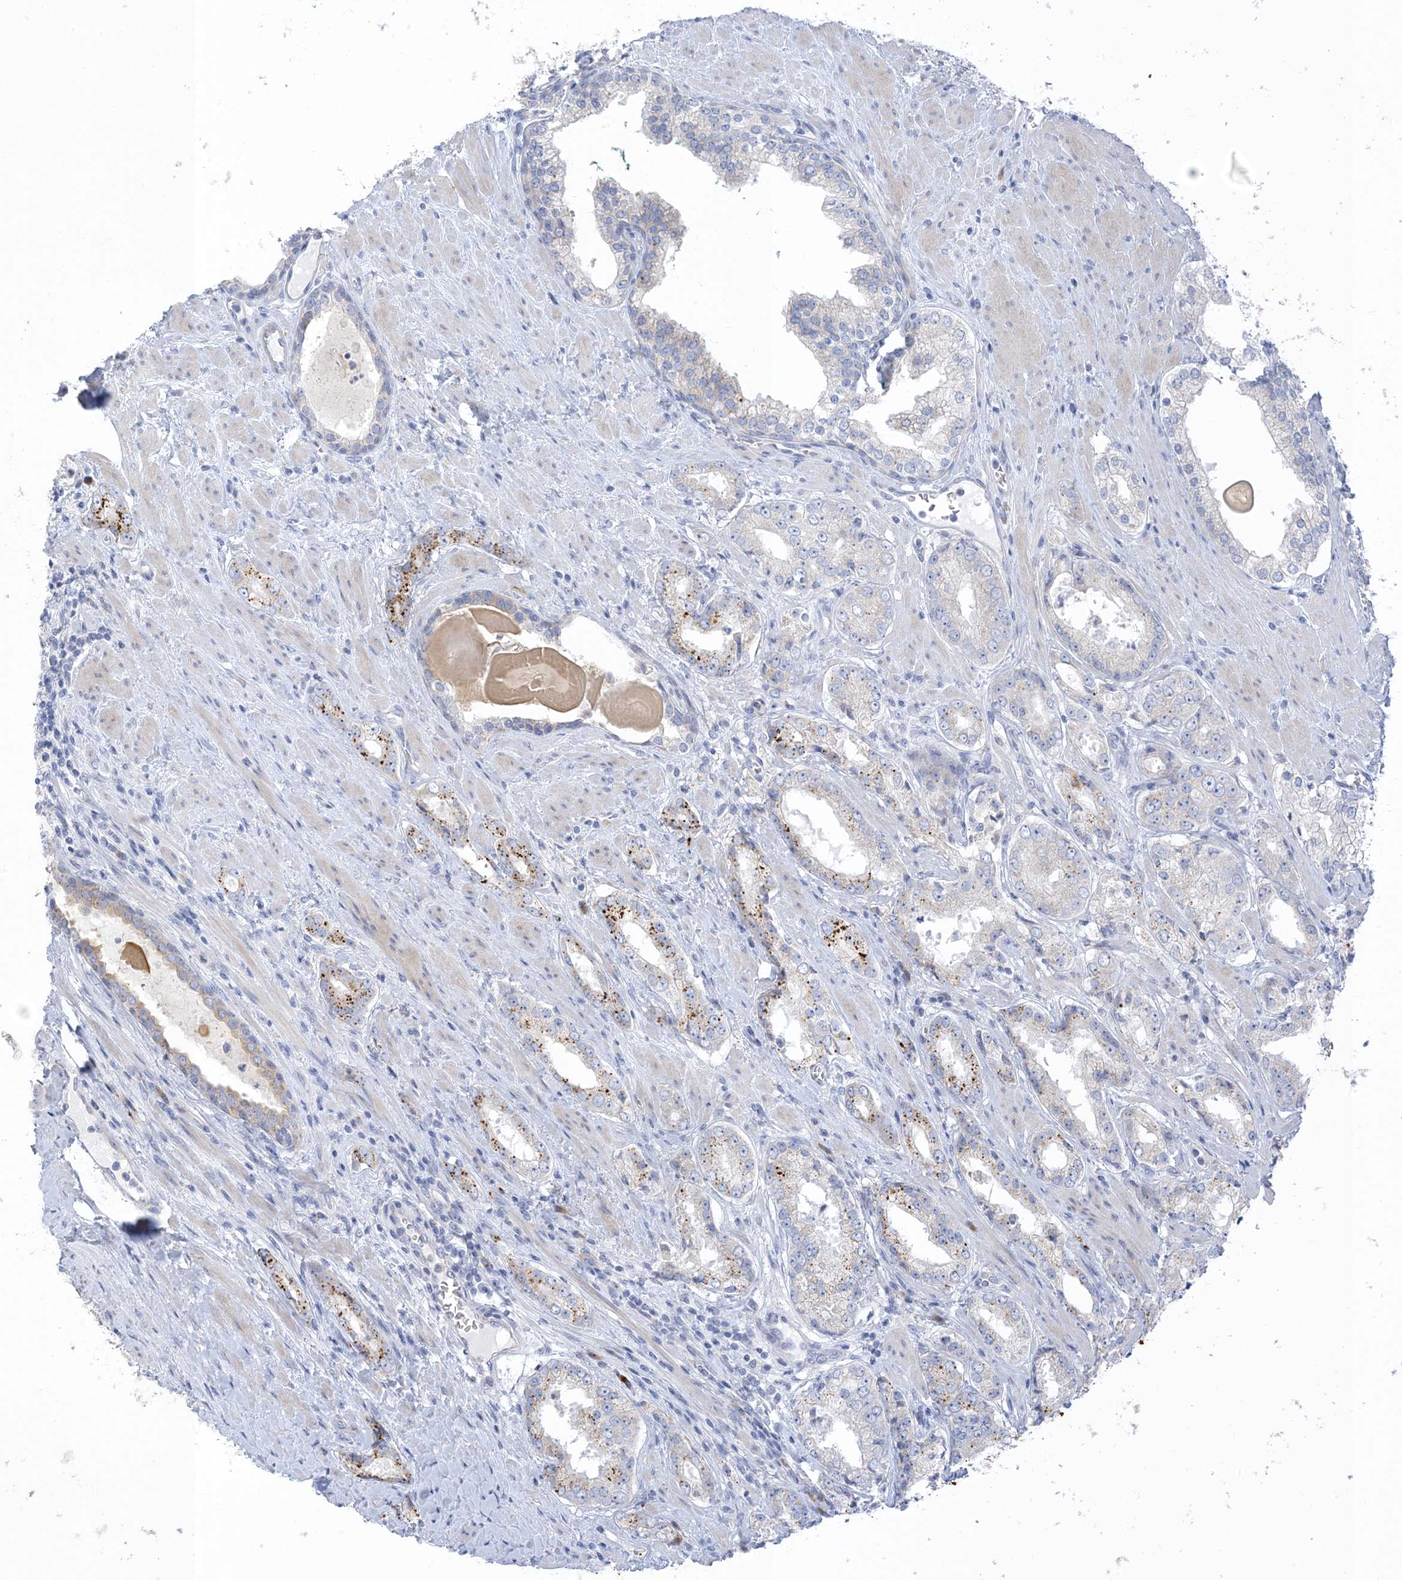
{"staining": {"intensity": "moderate", "quantity": "<25%", "location": "cytoplasmic/membranous"}, "tissue": "prostate cancer", "cell_type": "Tumor cells", "image_type": "cancer", "snomed": [{"axis": "morphology", "description": "Adenocarcinoma, Low grade"}, {"axis": "topography", "description": "Prostate"}], "caption": "Prostate adenocarcinoma (low-grade) stained with a brown dye shows moderate cytoplasmic/membranous positive staining in approximately <25% of tumor cells.", "gene": "XIRP2", "patient": {"sex": "male", "age": 67}}